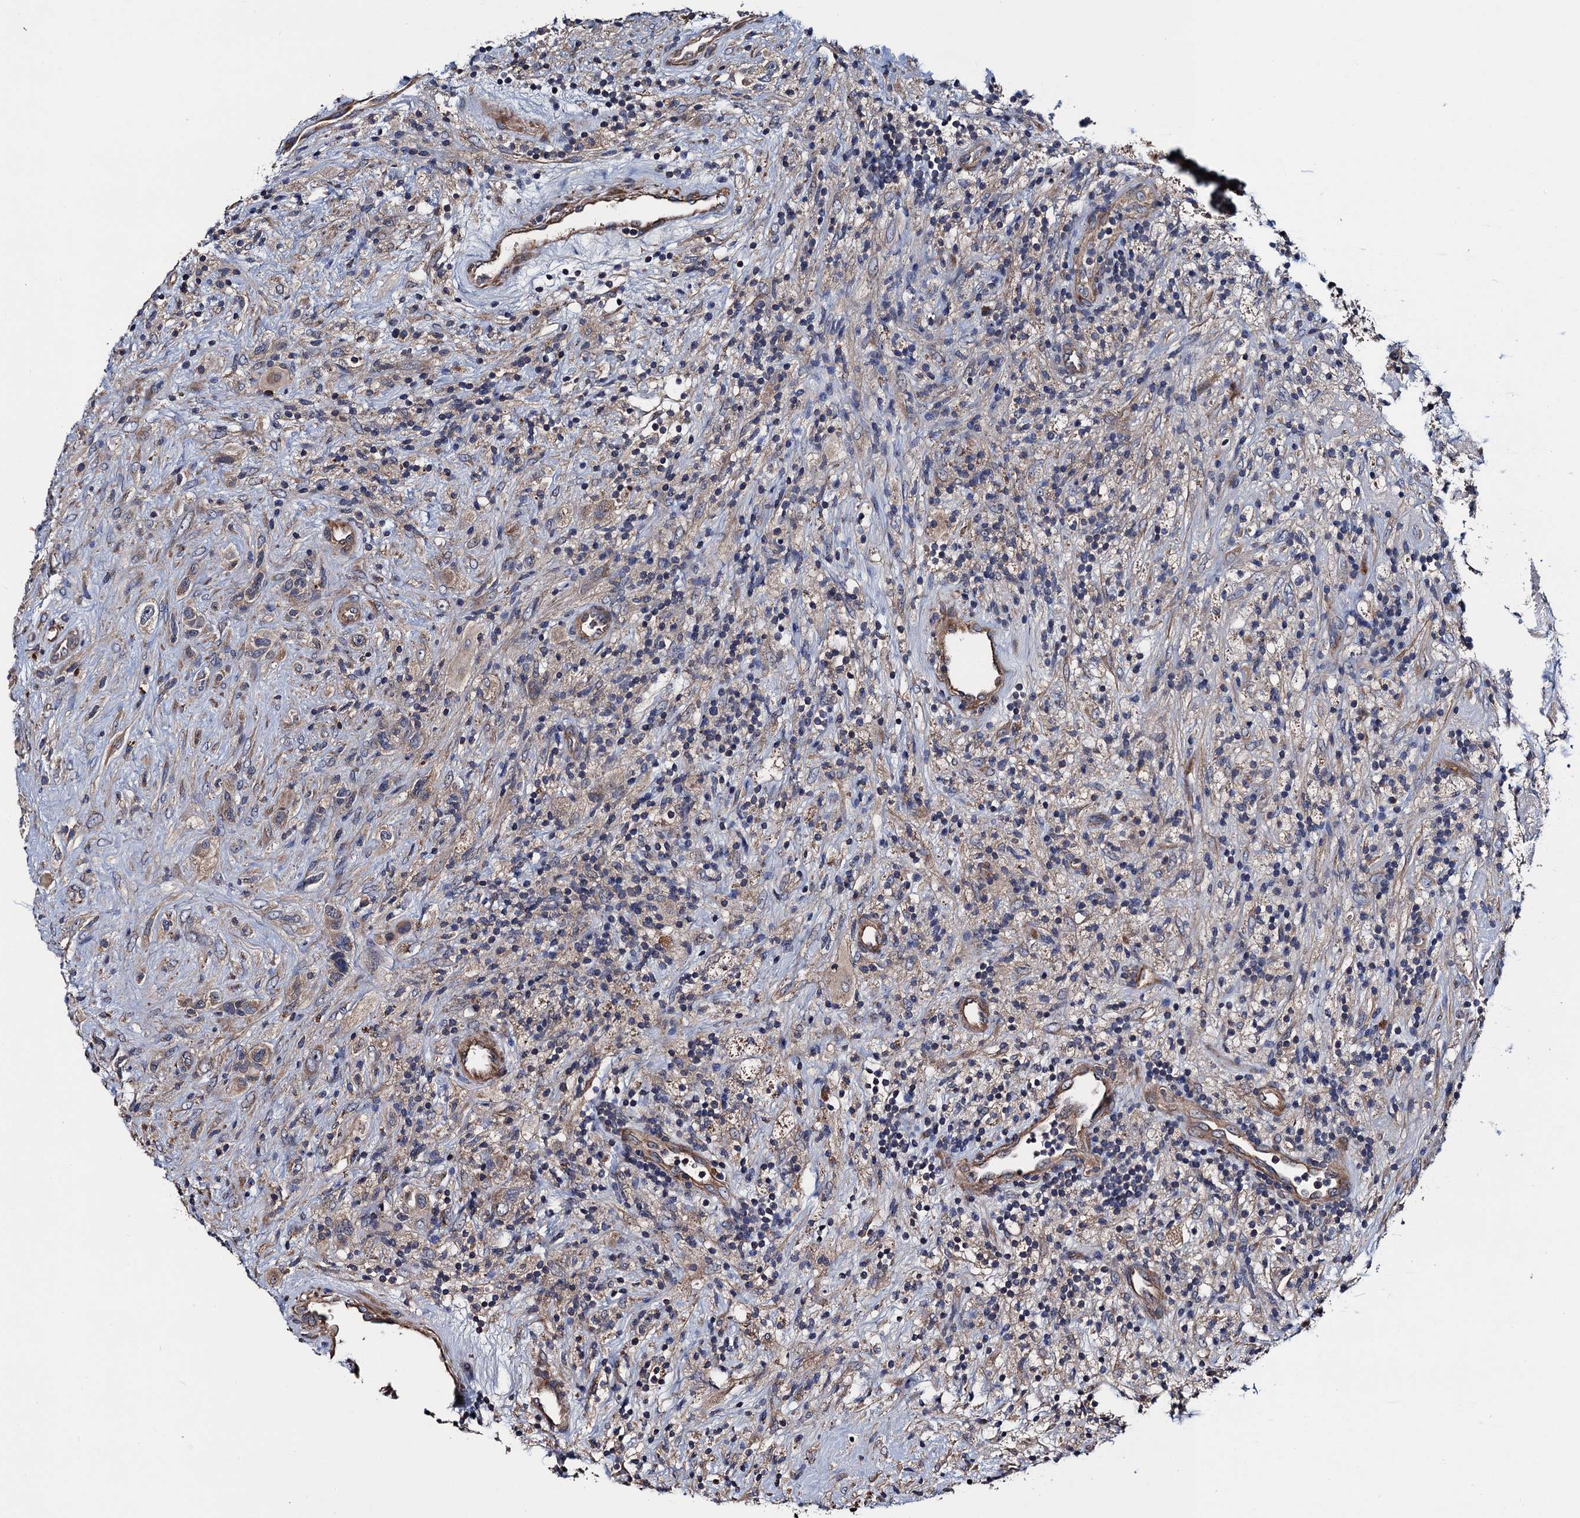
{"staining": {"intensity": "weak", "quantity": "<25%", "location": "cytoplasmic/membranous"}, "tissue": "glioma", "cell_type": "Tumor cells", "image_type": "cancer", "snomed": [{"axis": "morphology", "description": "Glioma, malignant, High grade"}, {"axis": "topography", "description": "Brain"}], "caption": "This is an immunohistochemistry (IHC) image of human malignant glioma (high-grade). There is no staining in tumor cells.", "gene": "TRMT112", "patient": {"sex": "male", "age": 69}}